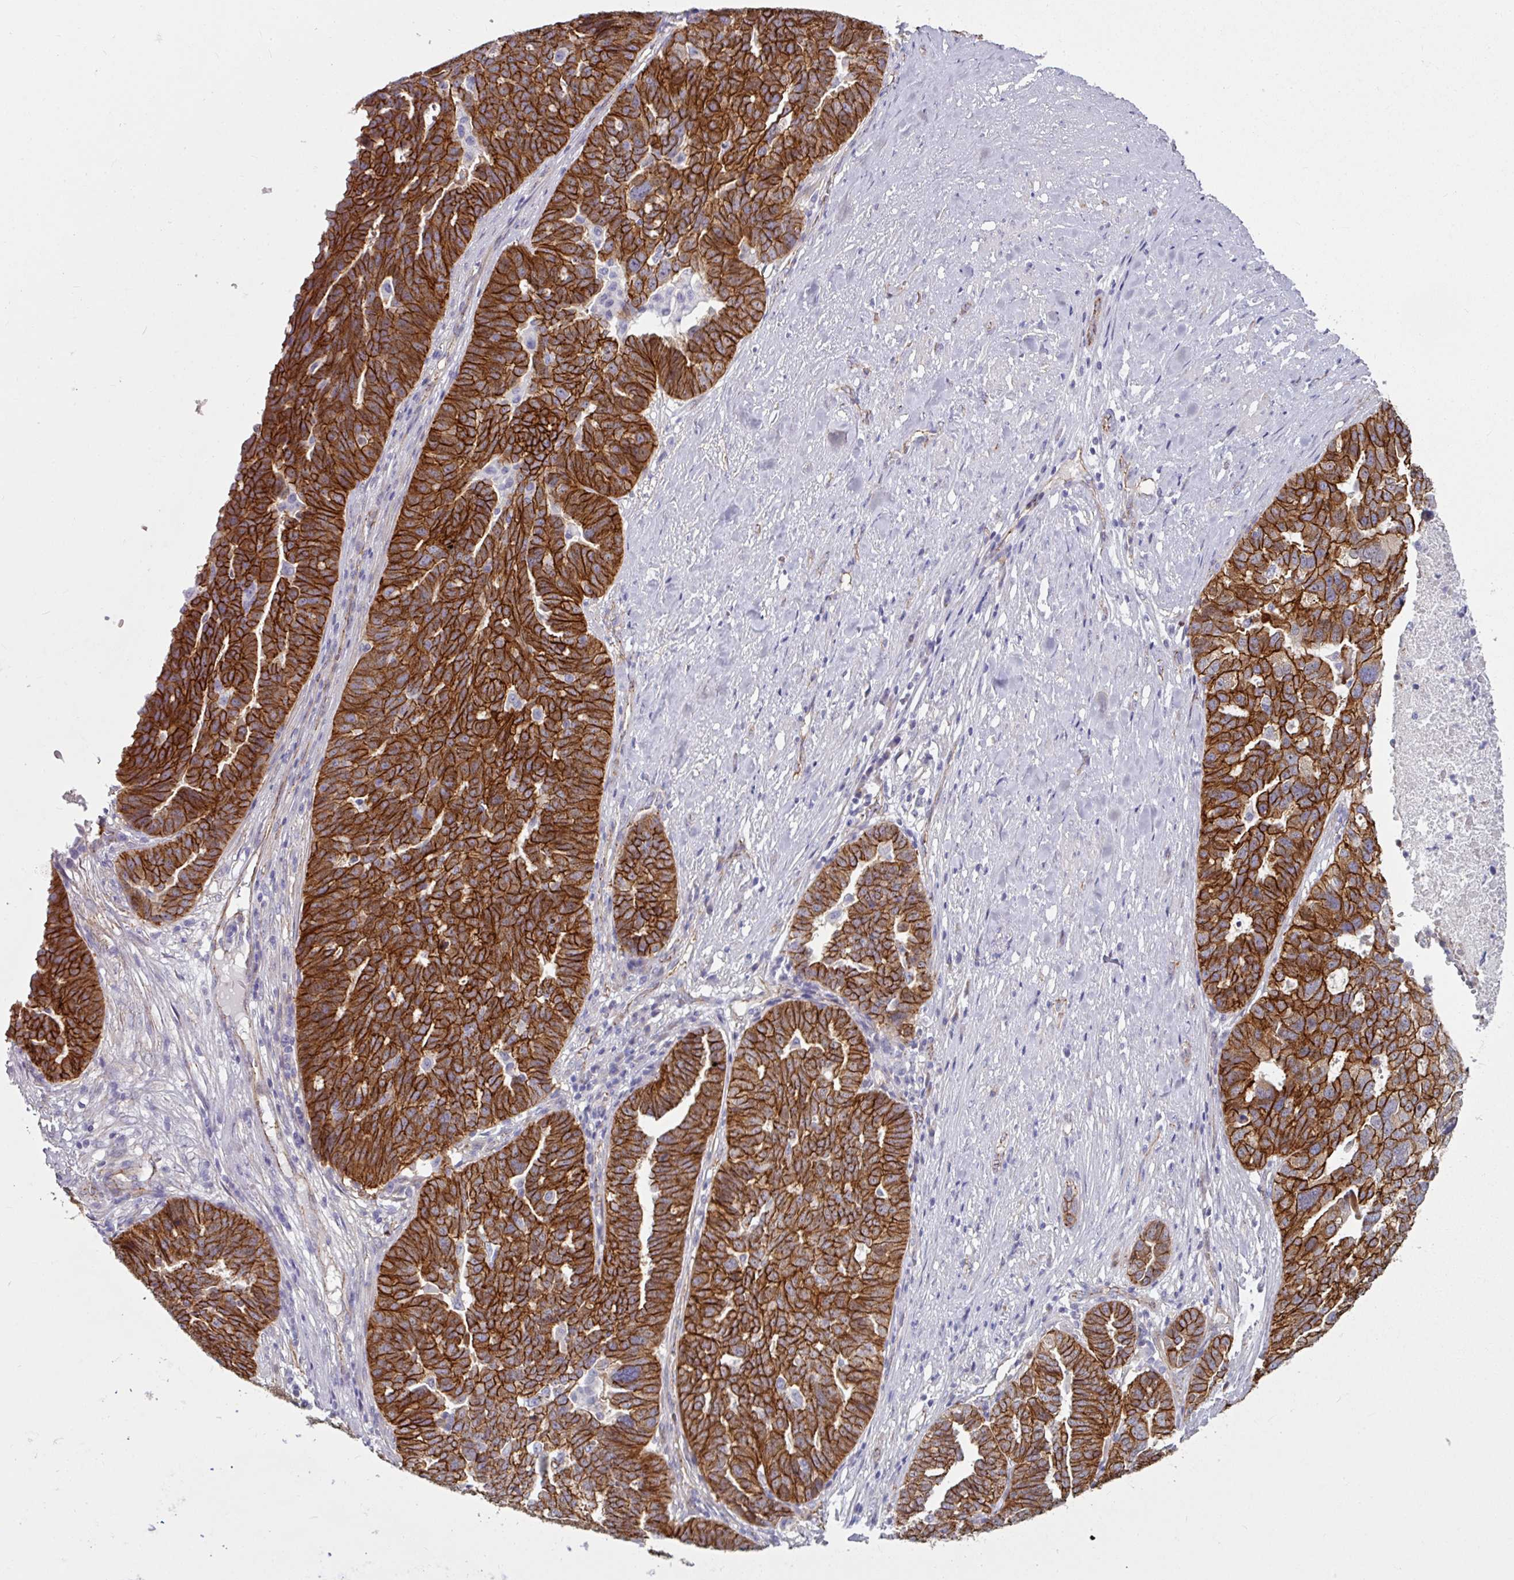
{"staining": {"intensity": "strong", "quantity": ">75%", "location": "cytoplasmic/membranous"}, "tissue": "ovarian cancer", "cell_type": "Tumor cells", "image_type": "cancer", "snomed": [{"axis": "morphology", "description": "Cystadenocarcinoma, serous, NOS"}, {"axis": "topography", "description": "Ovary"}], "caption": "Immunohistochemistry (IHC) of human ovarian cancer reveals high levels of strong cytoplasmic/membranous staining in about >75% of tumor cells.", "gene": "JUP", "patient": {"sex": "female", "age": 59}}